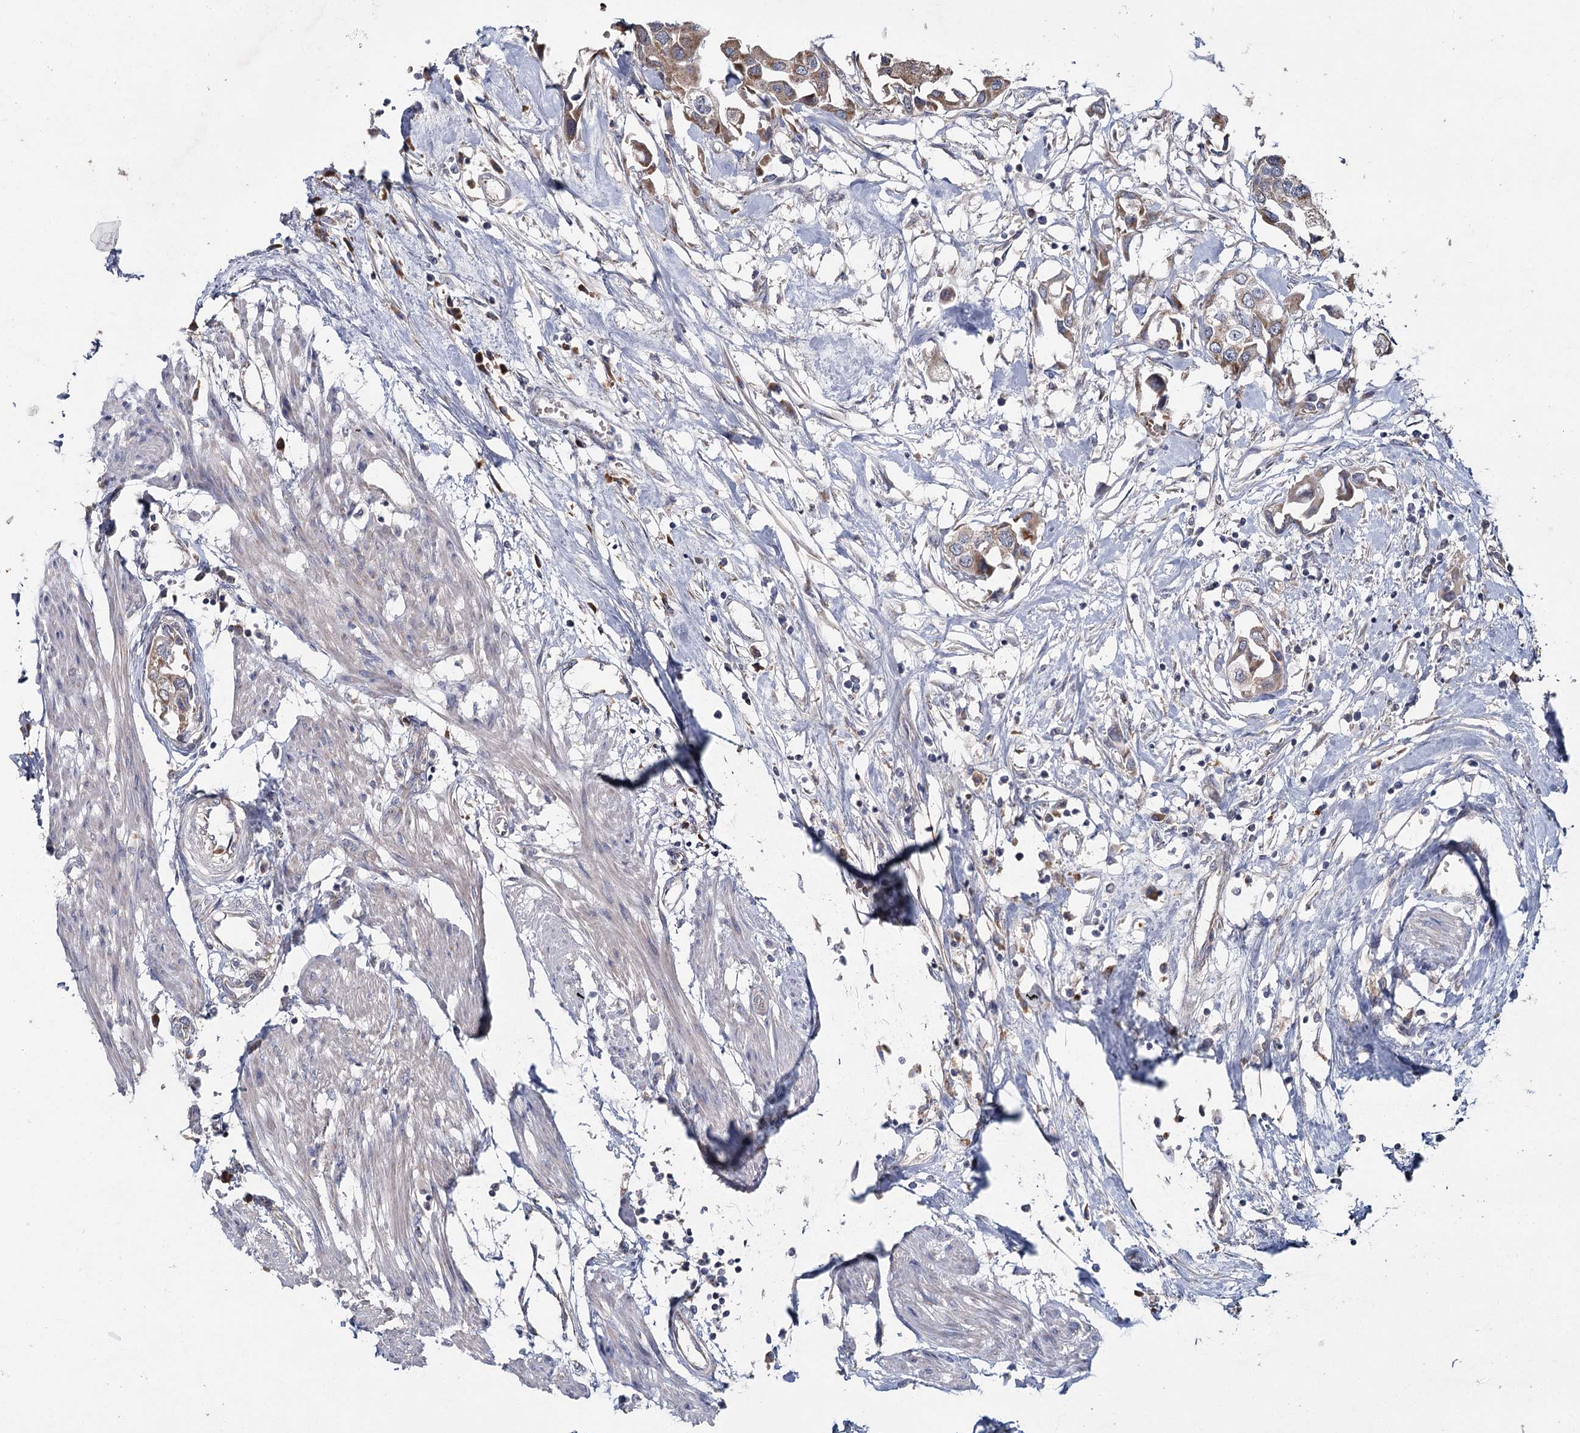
{"staining": {"intensity": "moderate", "quantity": "<25%", "location": "cytoplasmic/membranous"}, "tissue": "urothelial cancer", "cell_type": "Tumor cells", "image_type": "cancer", "snomed": [{"axis": "morphology", "description": "Urothelial carcinoma, High grade"}, {"axis": "topography", "description": "Urinary bladder"}], "caption": "The immunohistochemical stain shows moderate cytoplasmic/membranous staining in tumor cells of high-grade urothelial carcinoma tissue.", "gene": "MRPL44", "patient": {"sex": "male", "age": 64}}